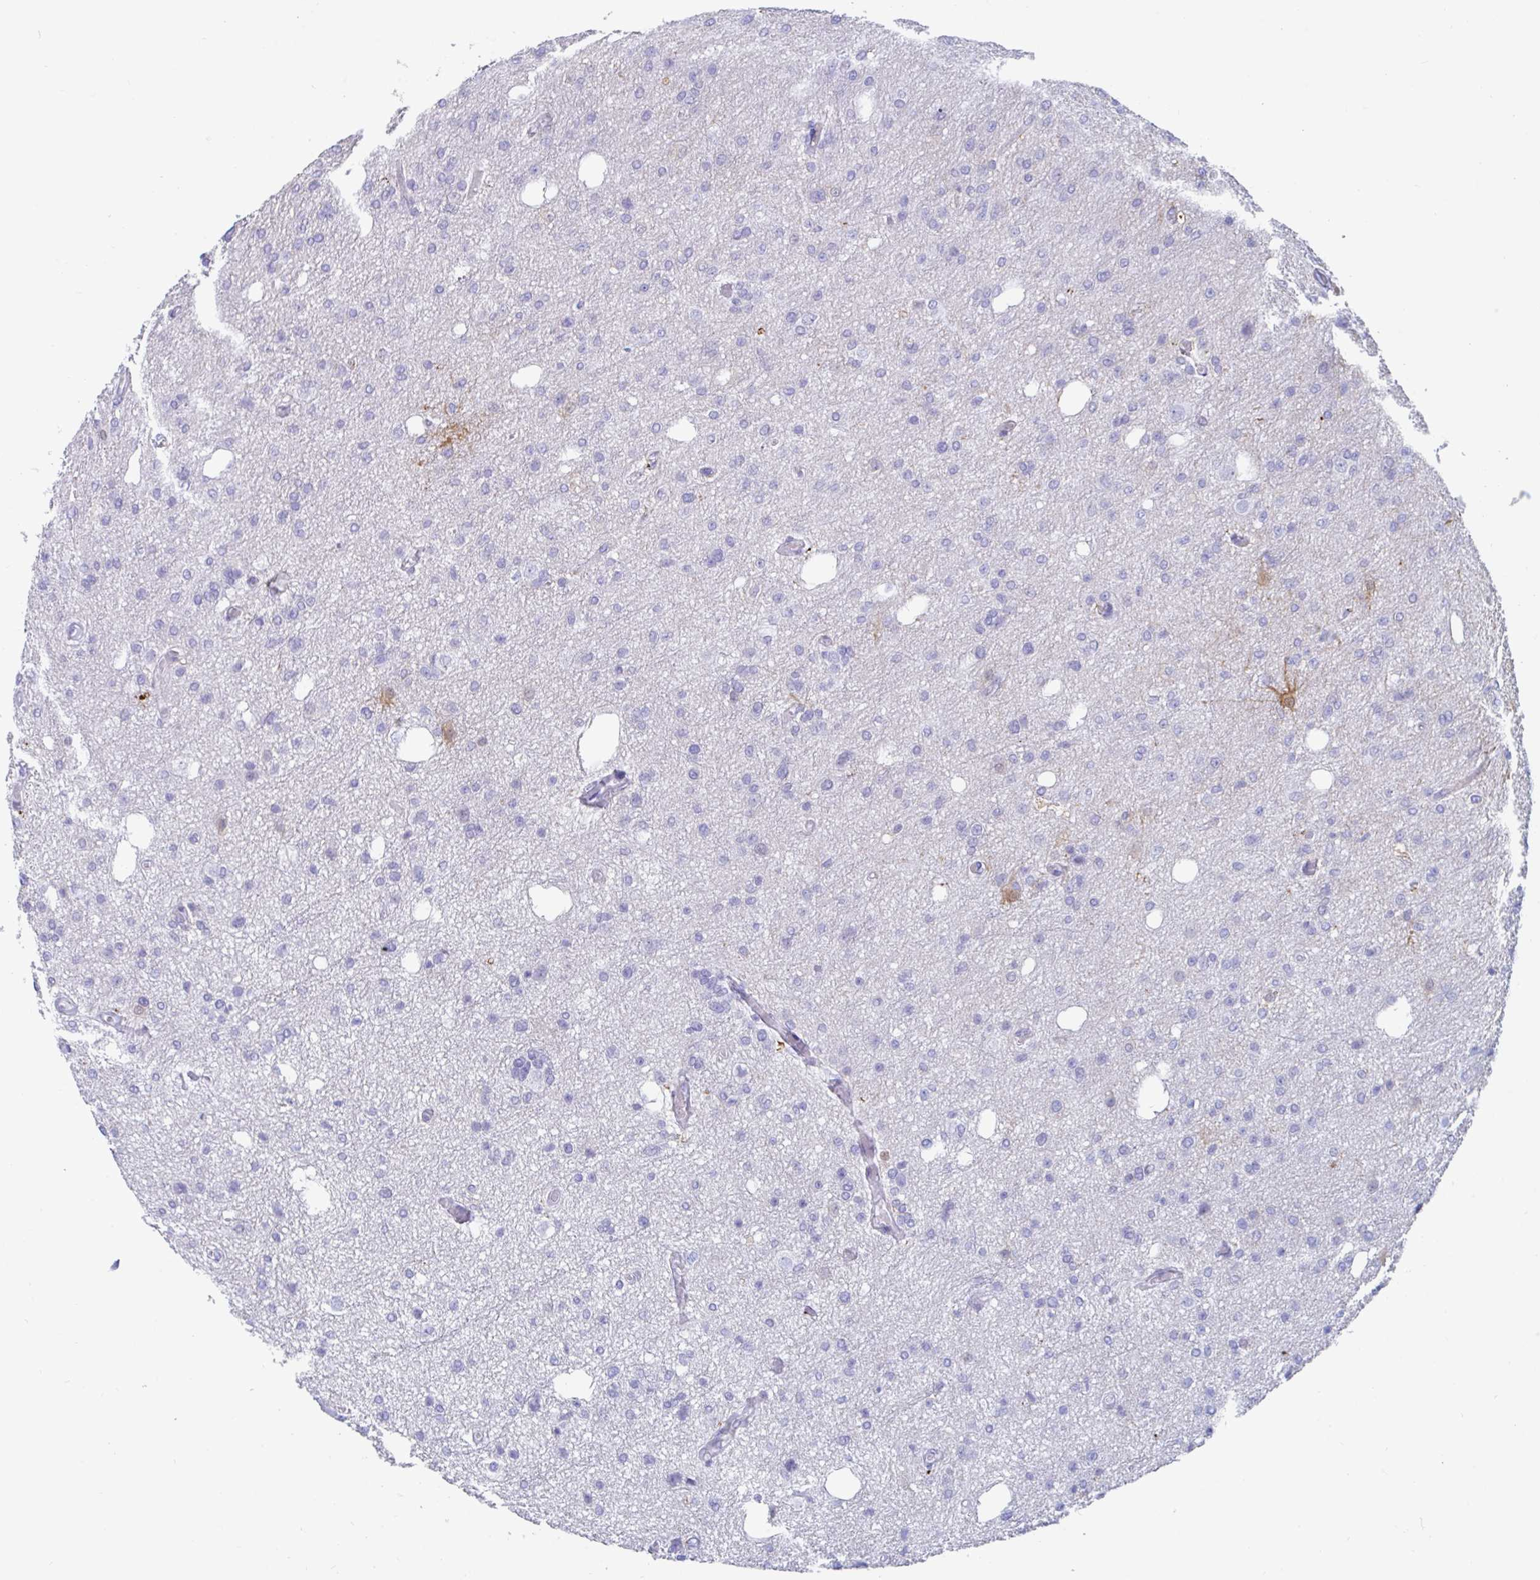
{"staining": {"intensity": "negative", "quantity": "none", "location": "none"}, "tissue": "glioma", "cell_type": "Tumor cells", "image_type": "cancer", "snomed": [{"axis": "morphology", "description": "Glioma, malignant, Low grade"}, {"axis": "topography", "description": "Brain"}], "caption": "The immunohistochemistry (IHC) photomicrograph has no significant expression in tumor cells of glioma tissue. (Immunohistochemistry (ihc), brightfield microscopy, high magnification).", "gene": "GKN2", "patient": {"sex": "male", "age": 26}}